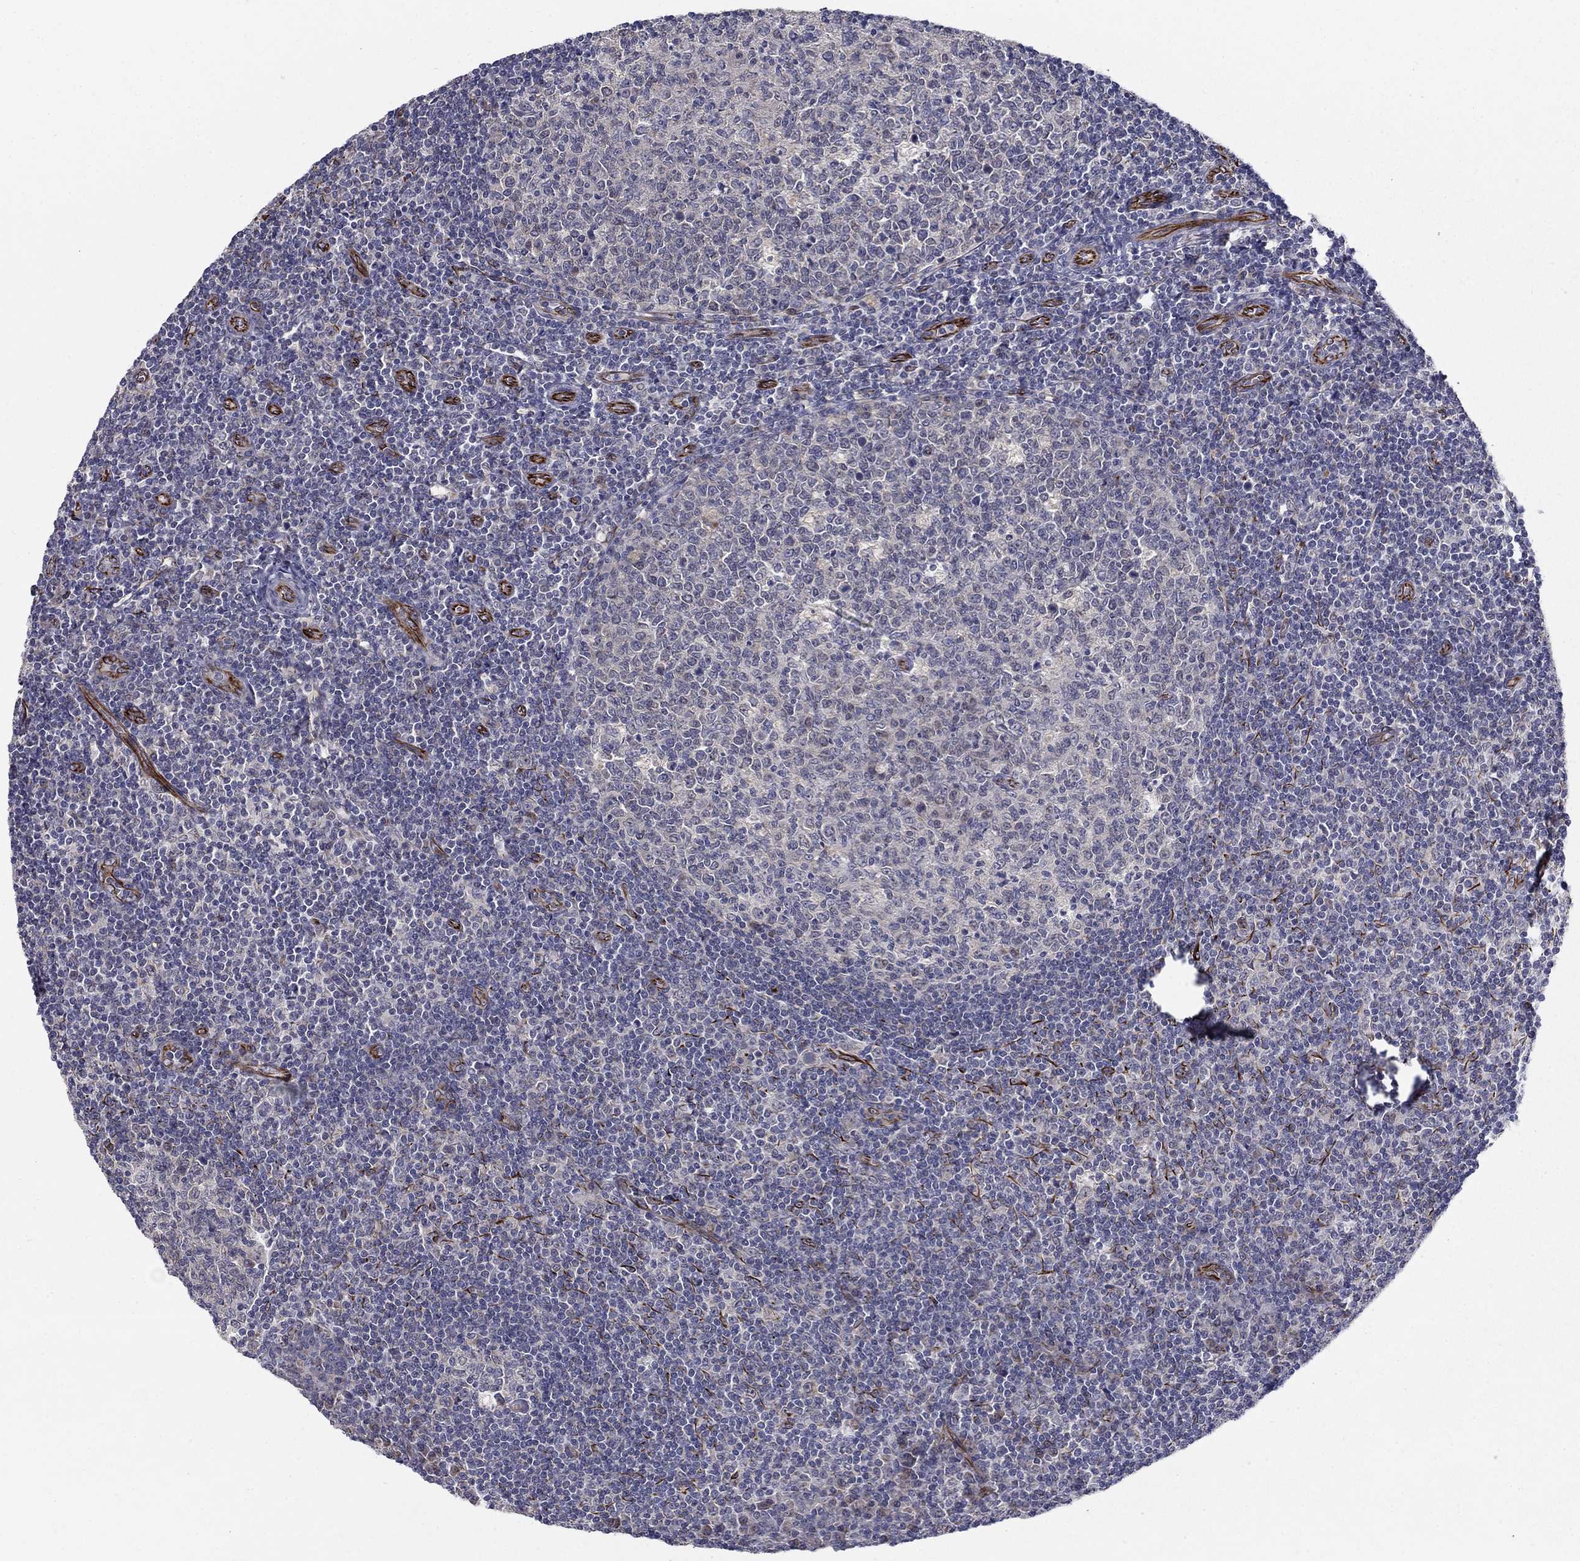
{"staining": {"intensity": "negative", "quantity": "none", "location": "none"}, "tissue": "tonsil", "cell_type": "Germinal center cells", "image_type": "normal", "snomed": [{"axis": "morphology", "description": "Normal tissue, NOS"}, {"axis": "topography", "description": "Tonsil"}], "caption": "DAB immunohistochemical staining of unremarkable tonsil reveals no significant expression in germinal center cells.", "gene": "LACTB2", "patient": {"sex": "female", "age": 13}}